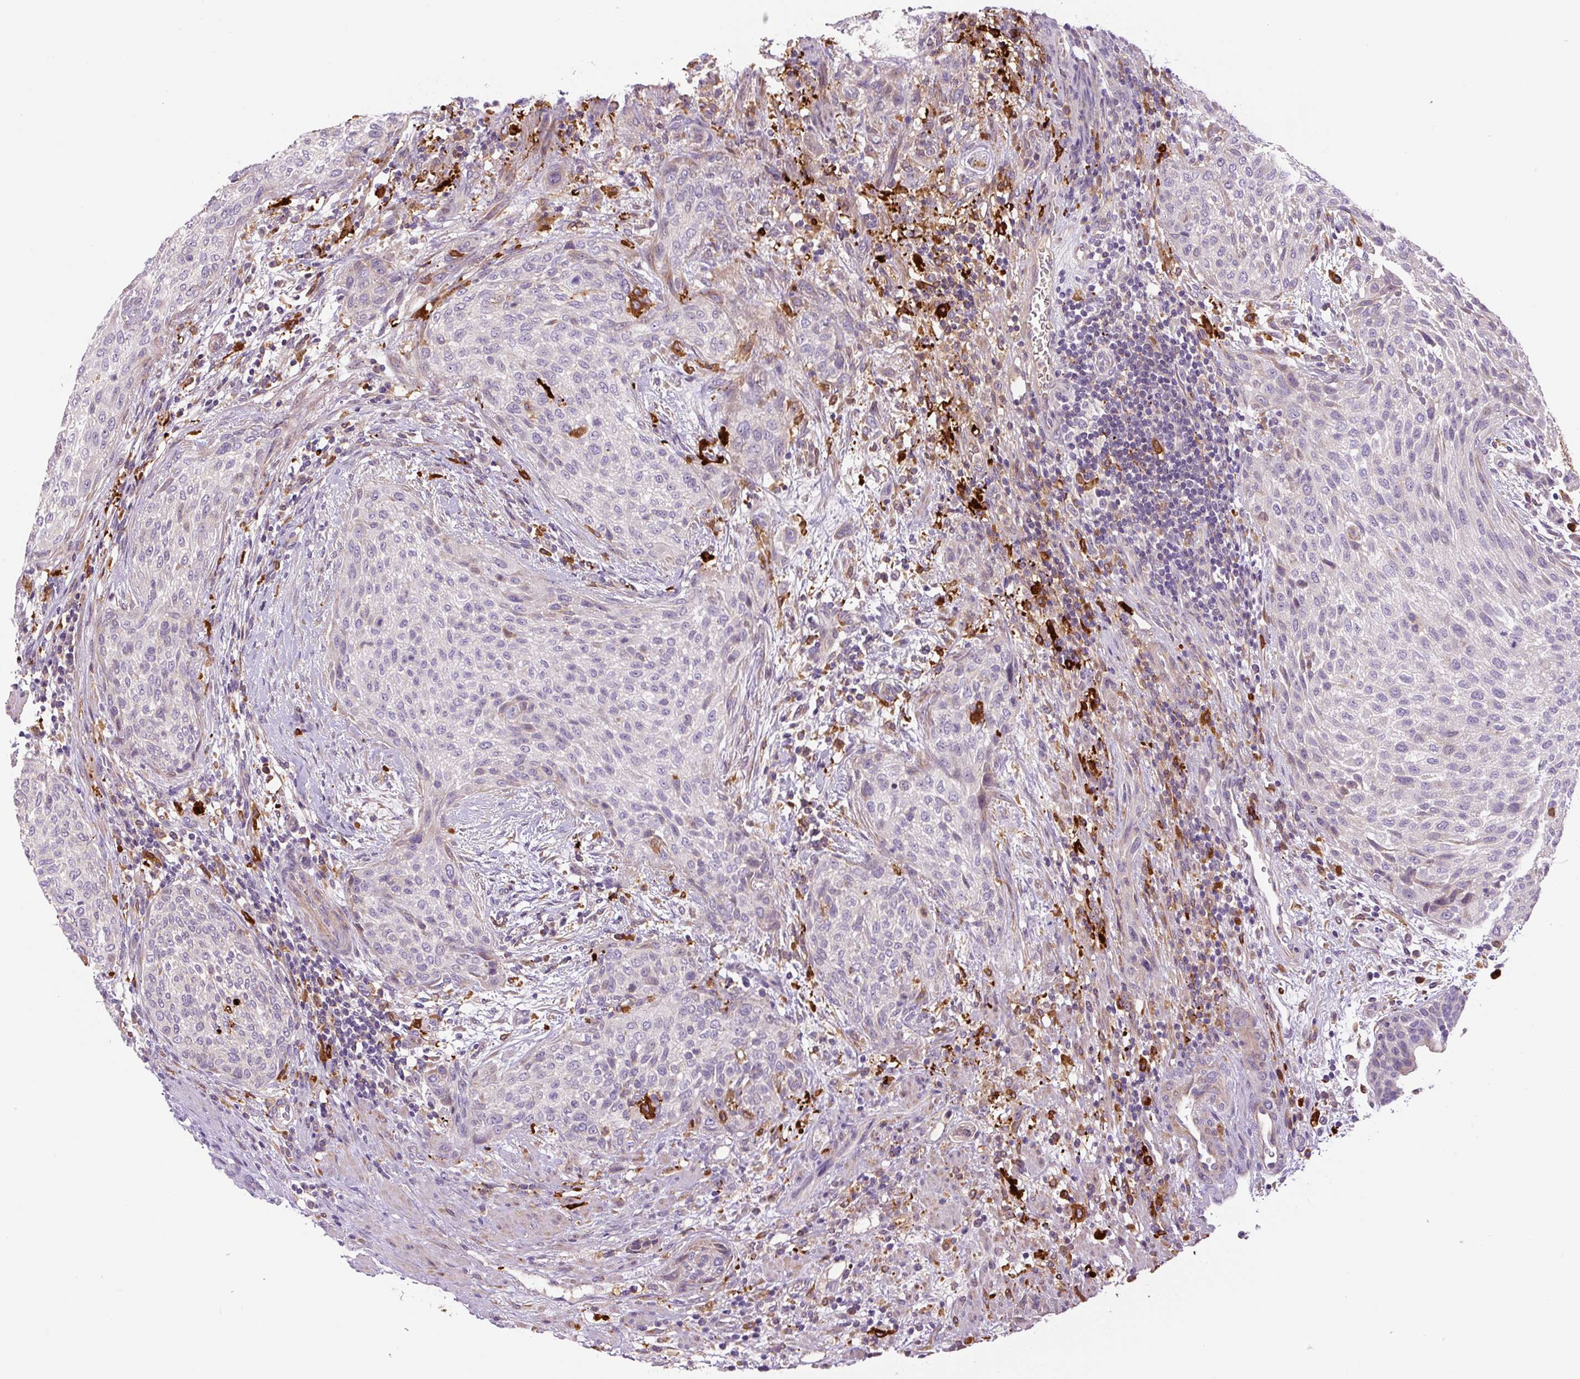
{"staining": {"intensity": "negative", "quantity": "none", "location": "none"}, "tissue": "urothelial cancer", "cell_type": "Tumor cells", "image_type": "cancer", "snomed": [{"axis": "morphology", "description": "Urothelial carcinoma, High grade"}, {"axis": "topography", "description": "Urinary bladder"}], "caption": "An immunohistochemistry micrograph of urothelial cancer is shown. There is no staining in tumor cells of urothelial cancer.", "gene": "FUT10", "patient": {"sex": "male", "age": 35}}